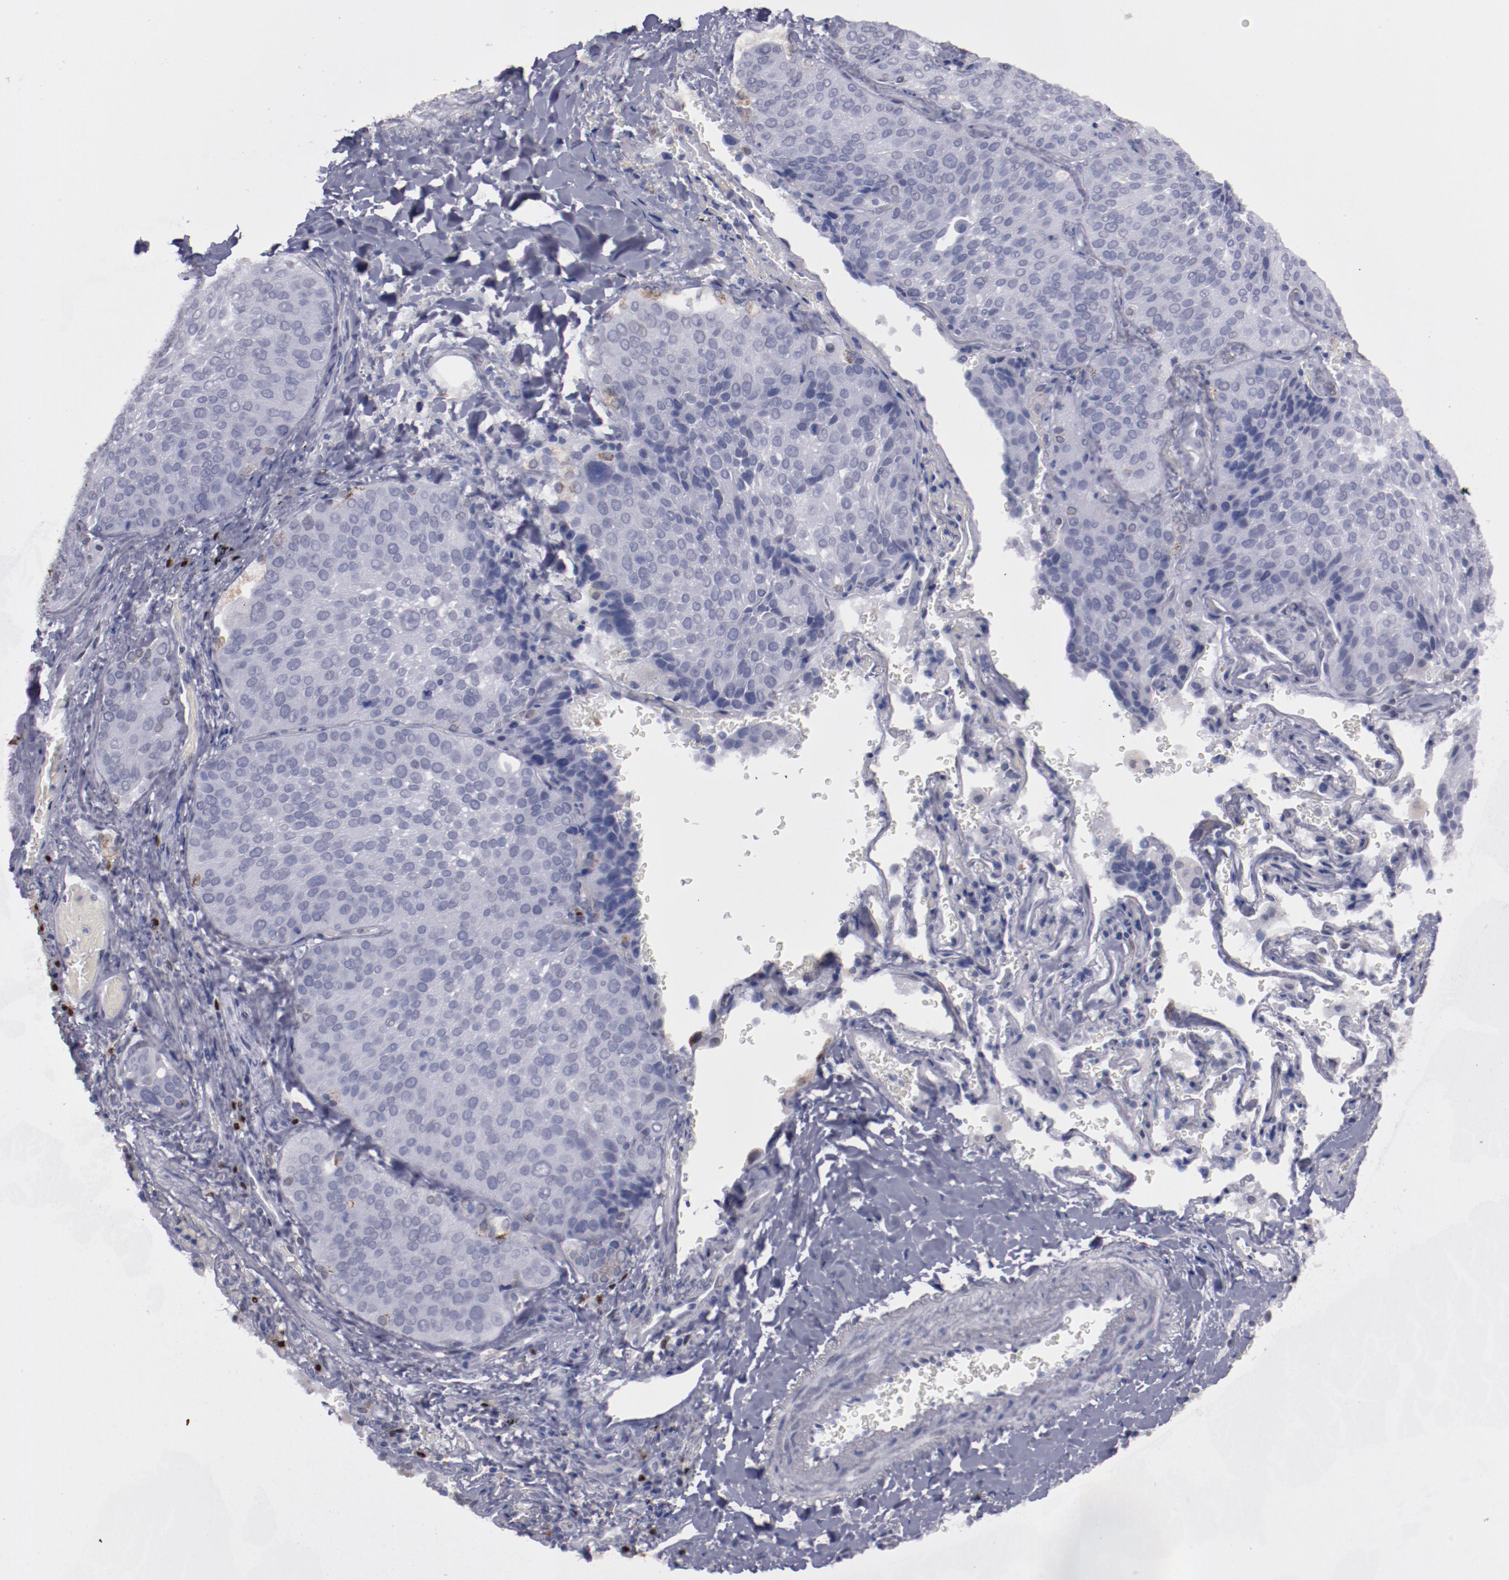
{"staining": {"intensity": "negative", "quantity": "none", "location": "none"}, "tissue": "lung cancer", "cell_type": "Tumor cells", "image_type": "cancer", "snomed": [{"axis": "morphology", "description": "Squamous cell carcinoma, NOS"}, {"axis": "topography", "description": "Lung"}], "caption": "Tumor cells are negative for brown protein staining in lung cancer. (DAB (3,3'-diaminobenzidine) IHC with hematoxylin counter stain).", "gene": "IRF4", "patient": {"sex": "male", "age": 54}}